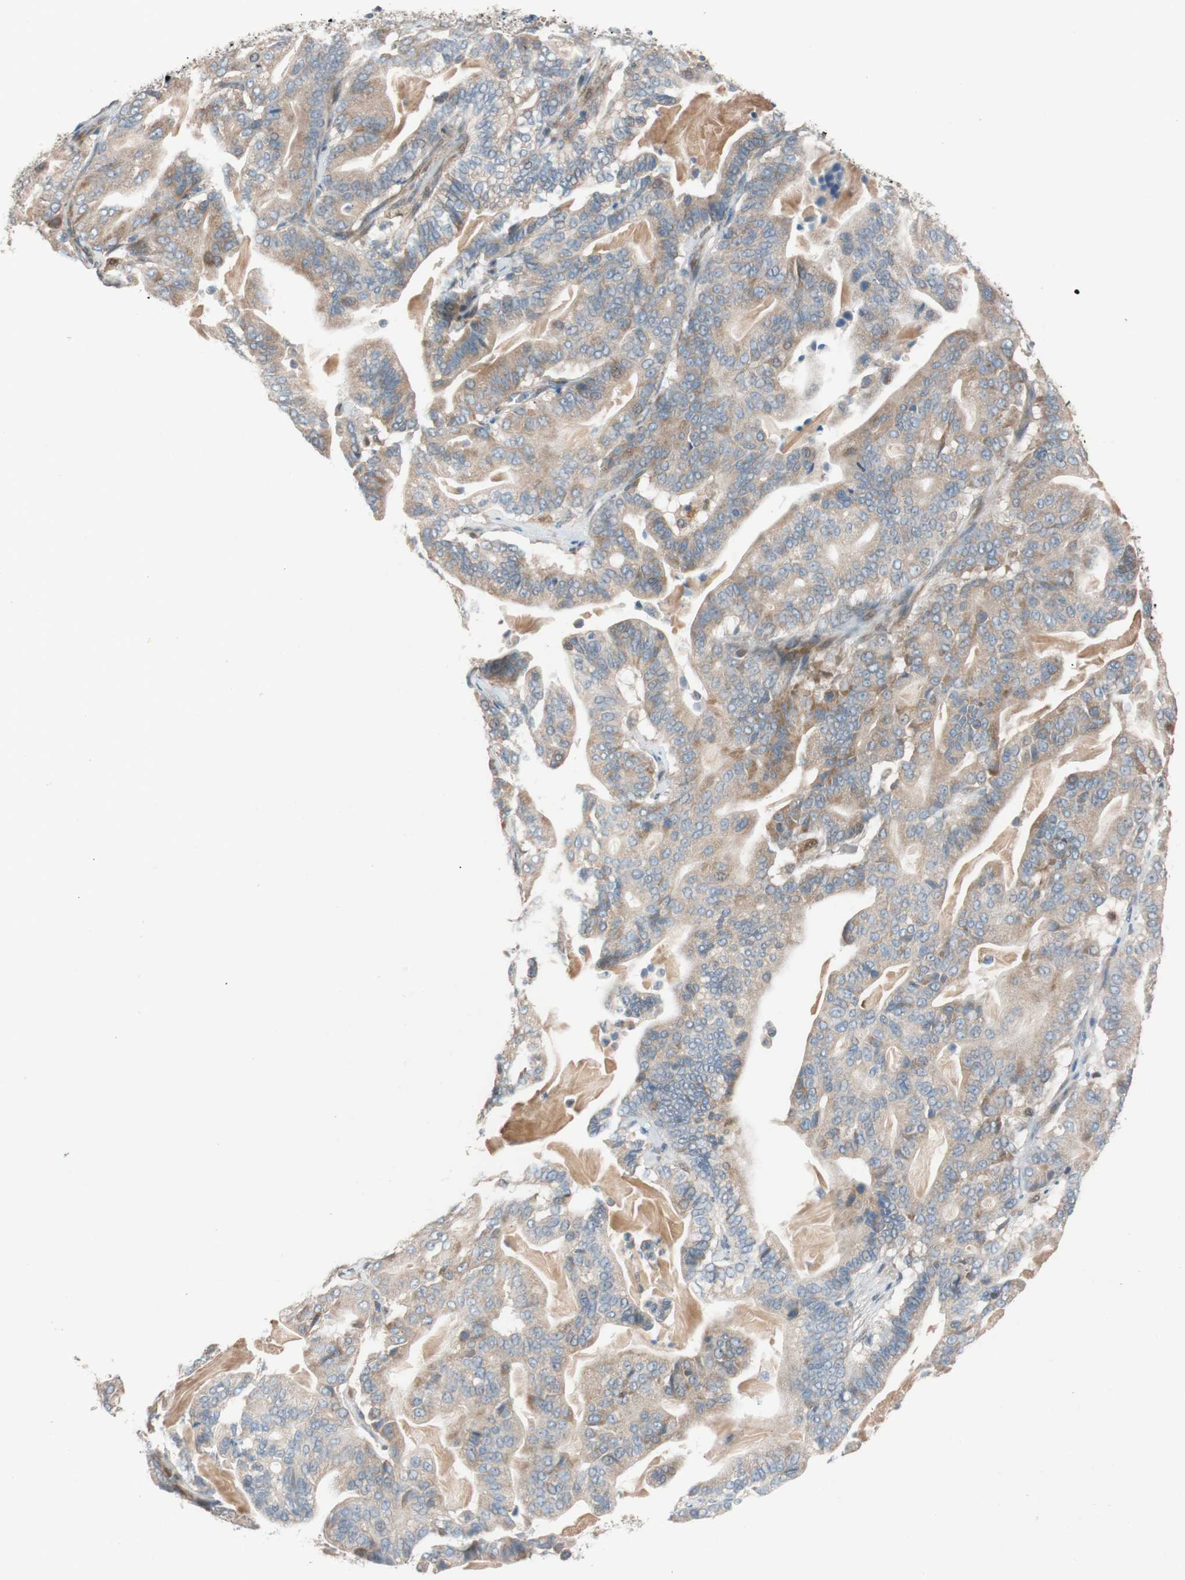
{"staining": {"intensity": "moderate", "quantity": ">75%", "location": "cytoplasmic/membranous"}, "tissue": "pancreatic cancer", "cell_type": "Tumor cells", "image_type": "cancer", "snomed": [{"axis": "morphology", "description": "Adenocarcinoma, NOS"}, {"axis": "topography", "description": "Pancreas"}], "caption": "This histopathology image shows immunohistochemistry staining of adenocarcinoma (pancreatic), with medium moderate cytoplasmic/membranous staining in about >75% of tumor cells.", "gene": "FAAH", "patient": {"sex": "male", "age": 63}}